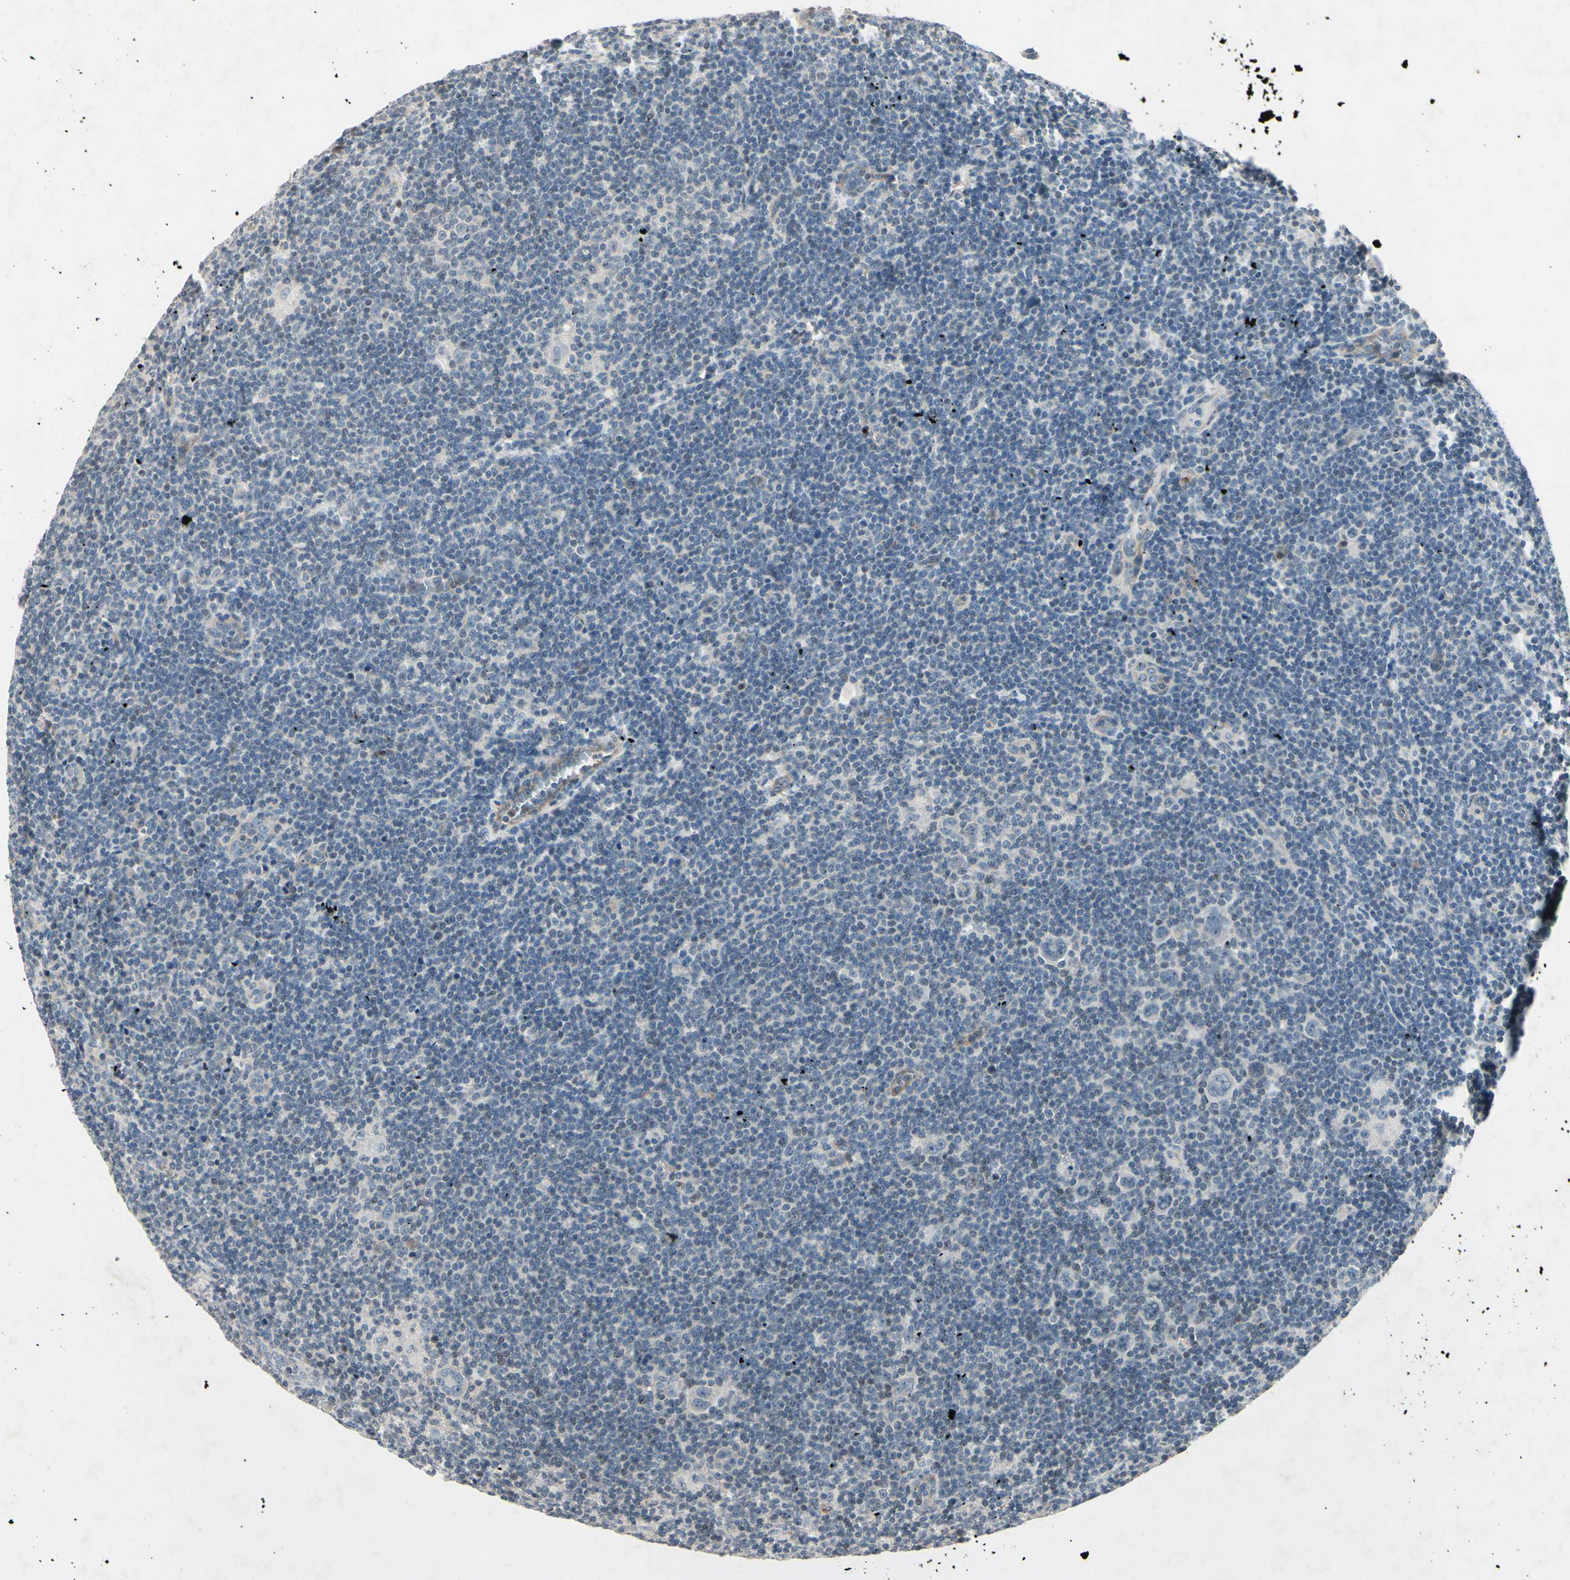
{"staining": {"intensity": "negative", "quantity": "none", "location": "none"}, "tissue": "lymphoma", "cell_type": "Tumor cells", "image_type": "cancer", "snomed": [{"axis": "morphology", "description": "Hodgkin's disease, NOS"}, {"axis": "topography", "description": "Lymph node"}], "caption": "Lymphoma was stained to show a protein in brown. There is no significant positivity in tumor cells.", "gene": "AEBP1", "patient": {"sex": "female", "age": 57}}